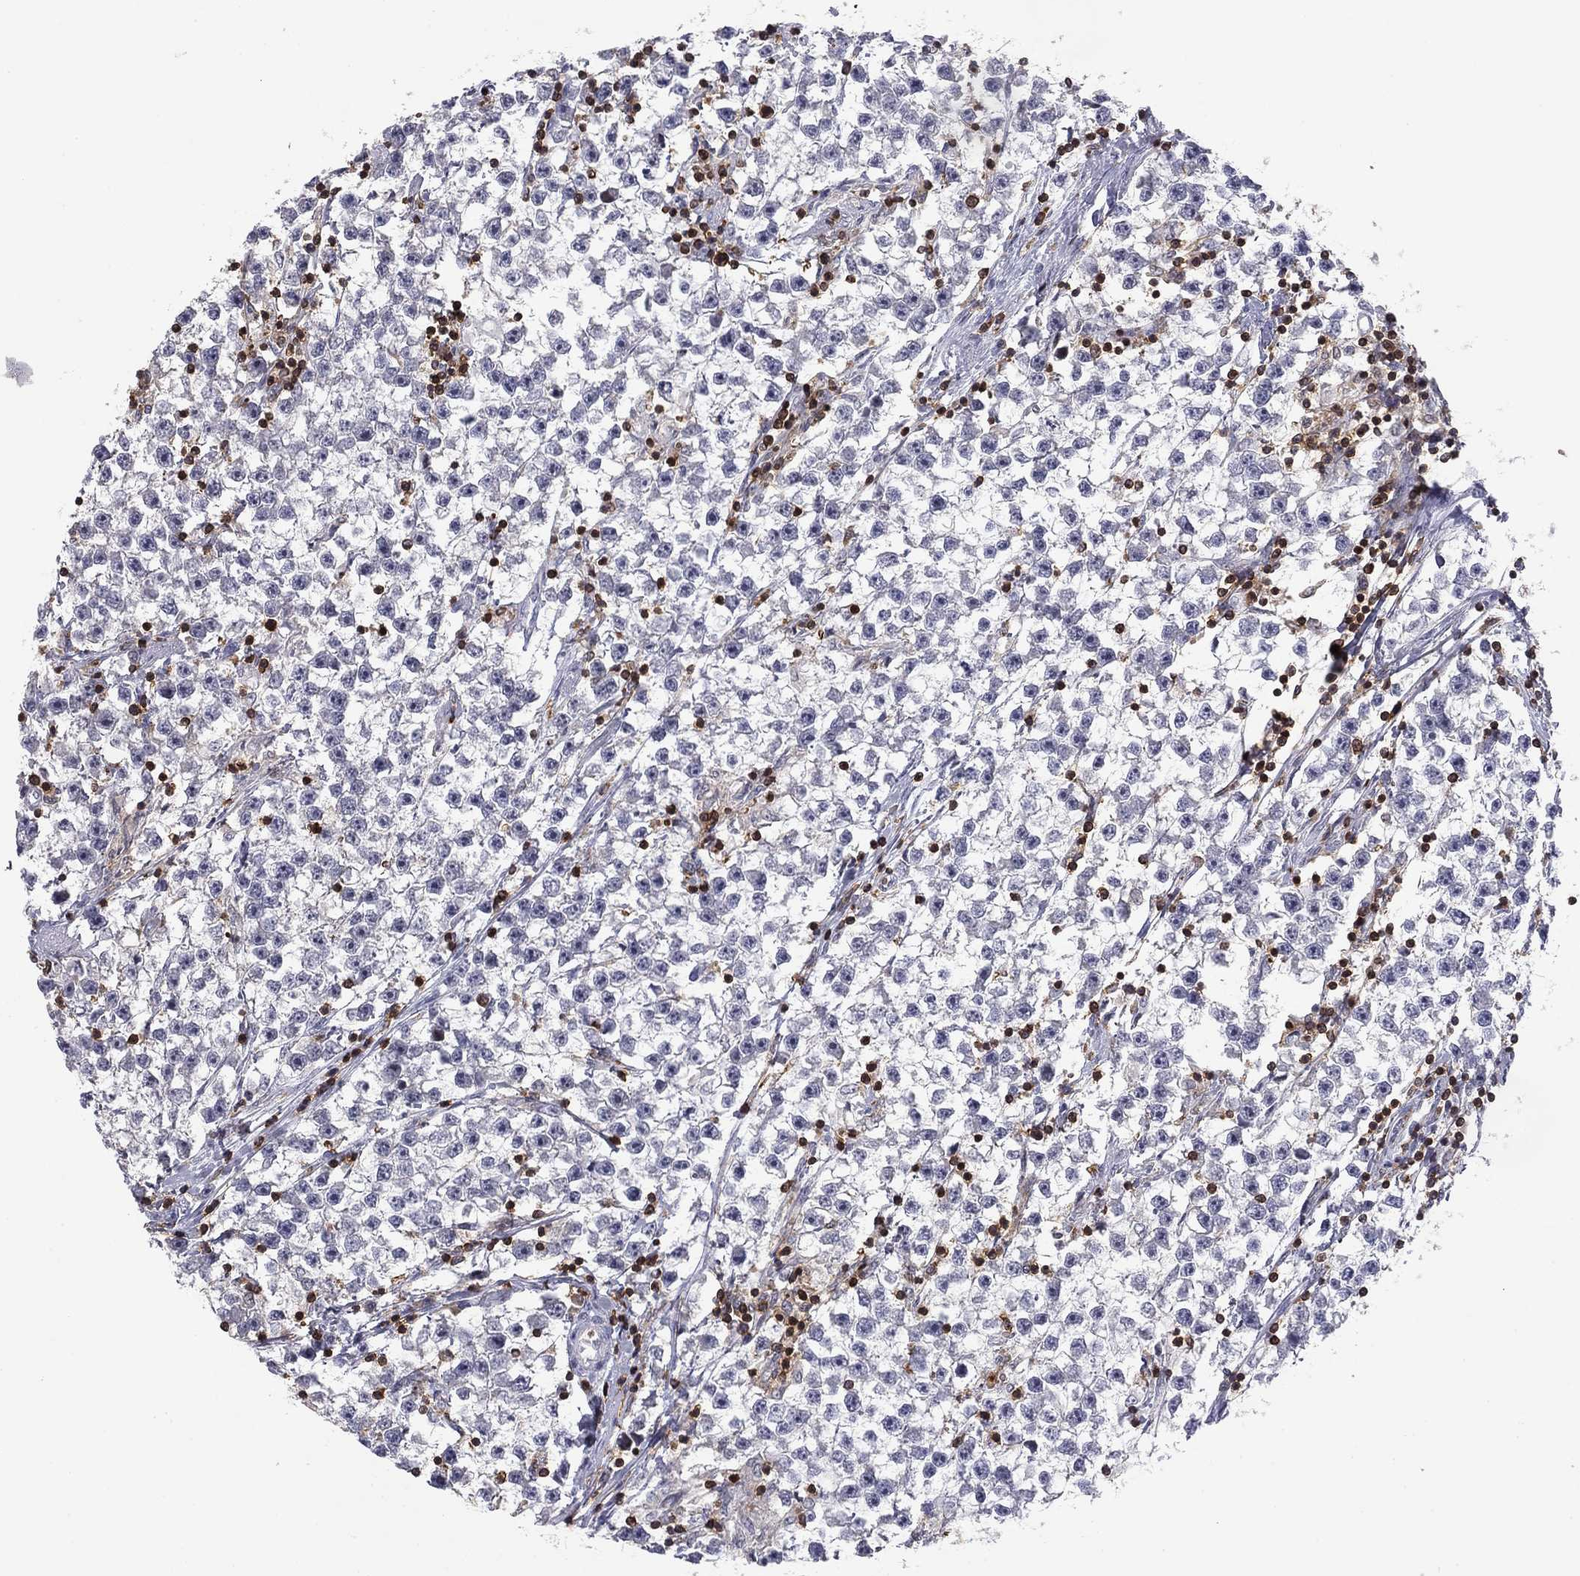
{"staining": {"intensity": "negative", "quantity": "none", "location": "none"}, "tissue": "testis cancer", "cell_type": "Tumor cells", "image_type": "cancer", "snomed": [{"axis": "morphology", "description": "Seminoma, NOS"}, {"axis": "topography", "description": "Testis"}], "caption": "DAB (3,3'-diaminobenzidine) immunohistochemical staining of testis cancer (seminoma) reveals no significant positivity in tumor cells. (Stains: DAB (3,3'-diaminobenzidine) immunohistochemistry with hematoxylin counter stain, Microscopy: brightfield microscopy at high magnification).", "gene": "ARHGAP27", "patient": {"sex": "male", "age": 59}}